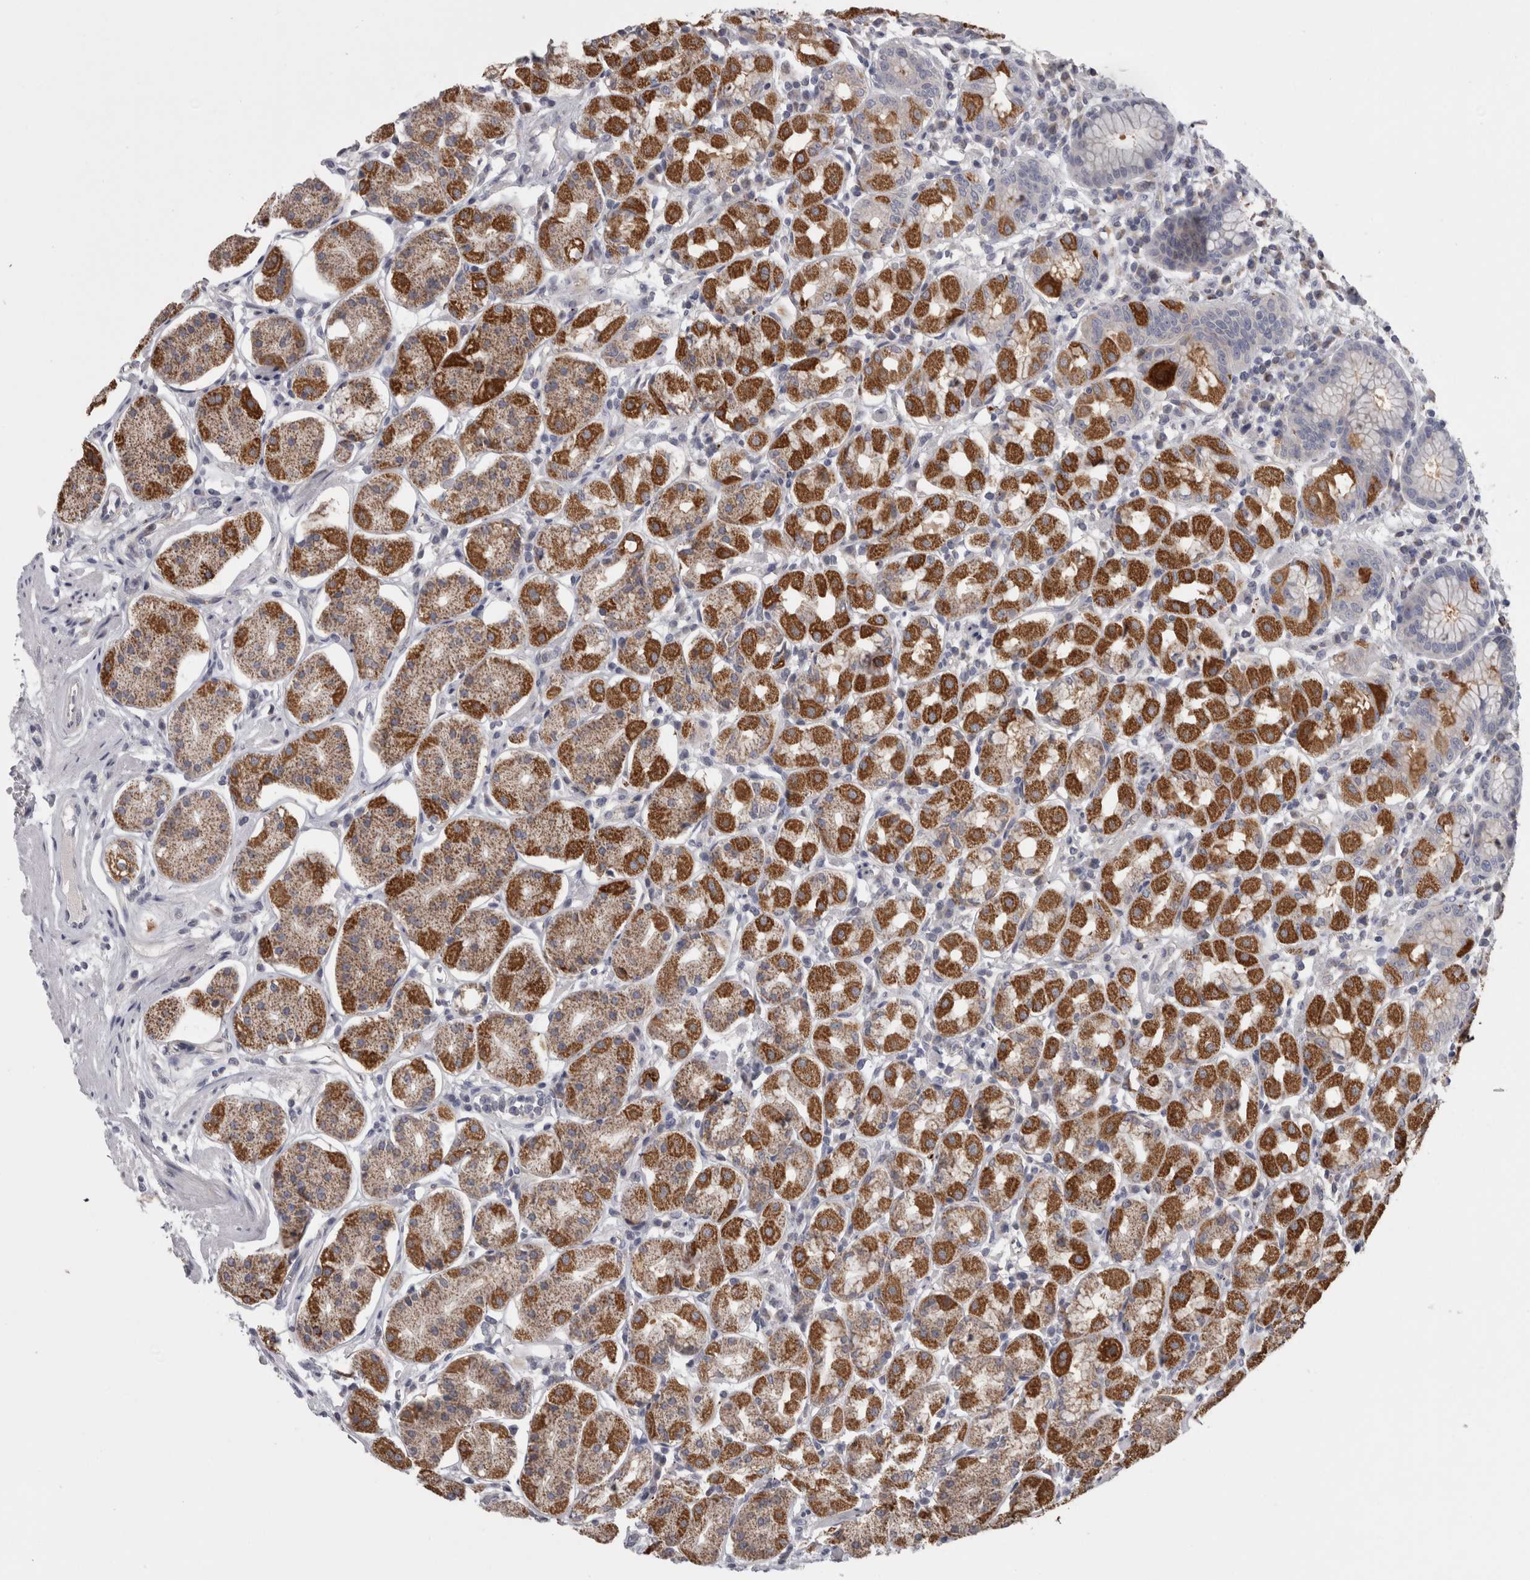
{"staining": {"intensity": "strong", "quantity": "25%-75%", "location": "cytoplasmic/membranous"}, "tissue": "stomach", "cell_type": "Glandular cells", "image_type": "normal", "snomed": [{"axis": "morphology", "description": "Normal tissue, NOS"}, {"axis": "topography", "description": "Stomach"}, {"axis": "topography", "description": "Stomach, lower"}], "caption": "Immunohistochemical staining of normal stomach displays high levels of strong cytoplasmic/membranous staining in about 25%-75% of glandular cells. (DAB (3,3'-diaminobenzidine) = brown stain, brightfield microscopy at high magnification).", "gene": "TCAP", "patient": {"sex": "female", "age": 56}}